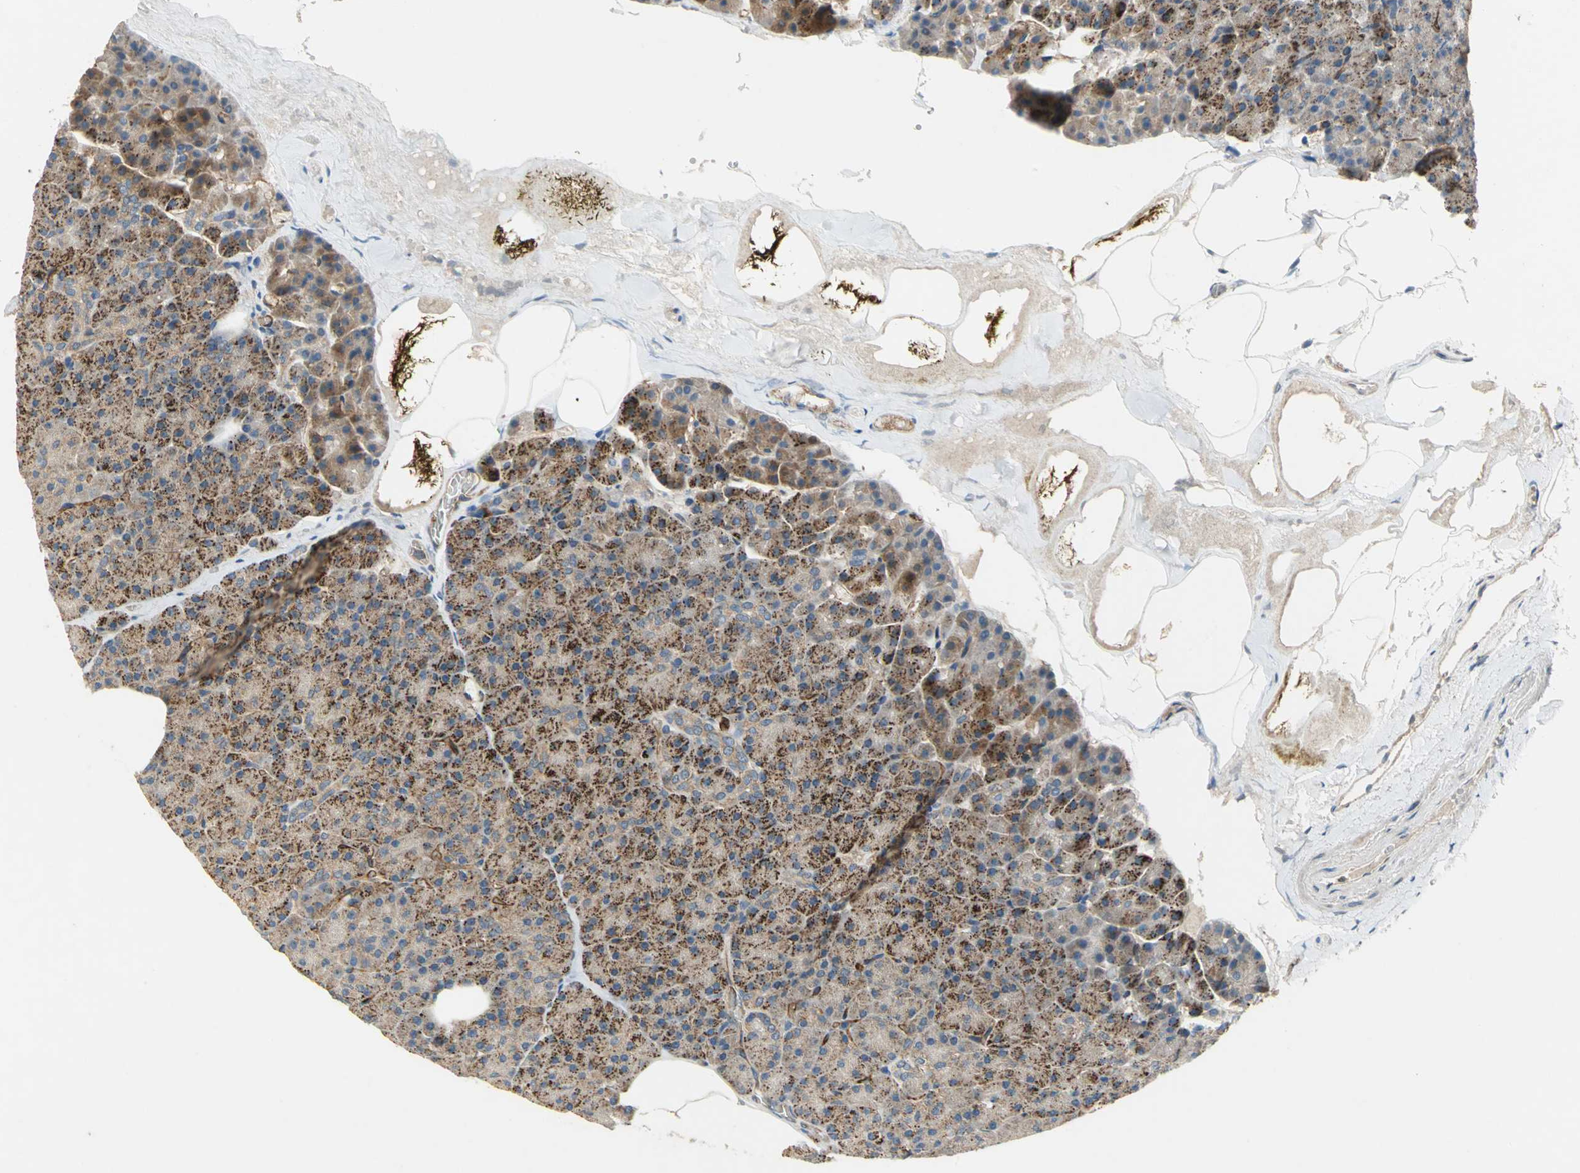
{"staining": {"intensity": "moderate", "quantity": "25%-75%", "location": "cytoplasmic/membranous"}, "tissue": "pancreas", "cell_type": "Exocrine glandular cells", "image_type": "normal", "snomed": [{"axis": "morphology", "description": "Normal tissue, NOS"}, {"axis": "topography", "description": "Pancreas"}], "caption": "High-power microscopy captured an immunohistochemistry (IHC) micrograph of unremarkable pancreas, revealing moderate cytoplasmic/membranous staining in about 25%-75% of exocrine glandular cells. (IHC, brightfield microscopy, high magnification).", "gene": "EMCN", "patient": {"sex": "female", "age": 35}}